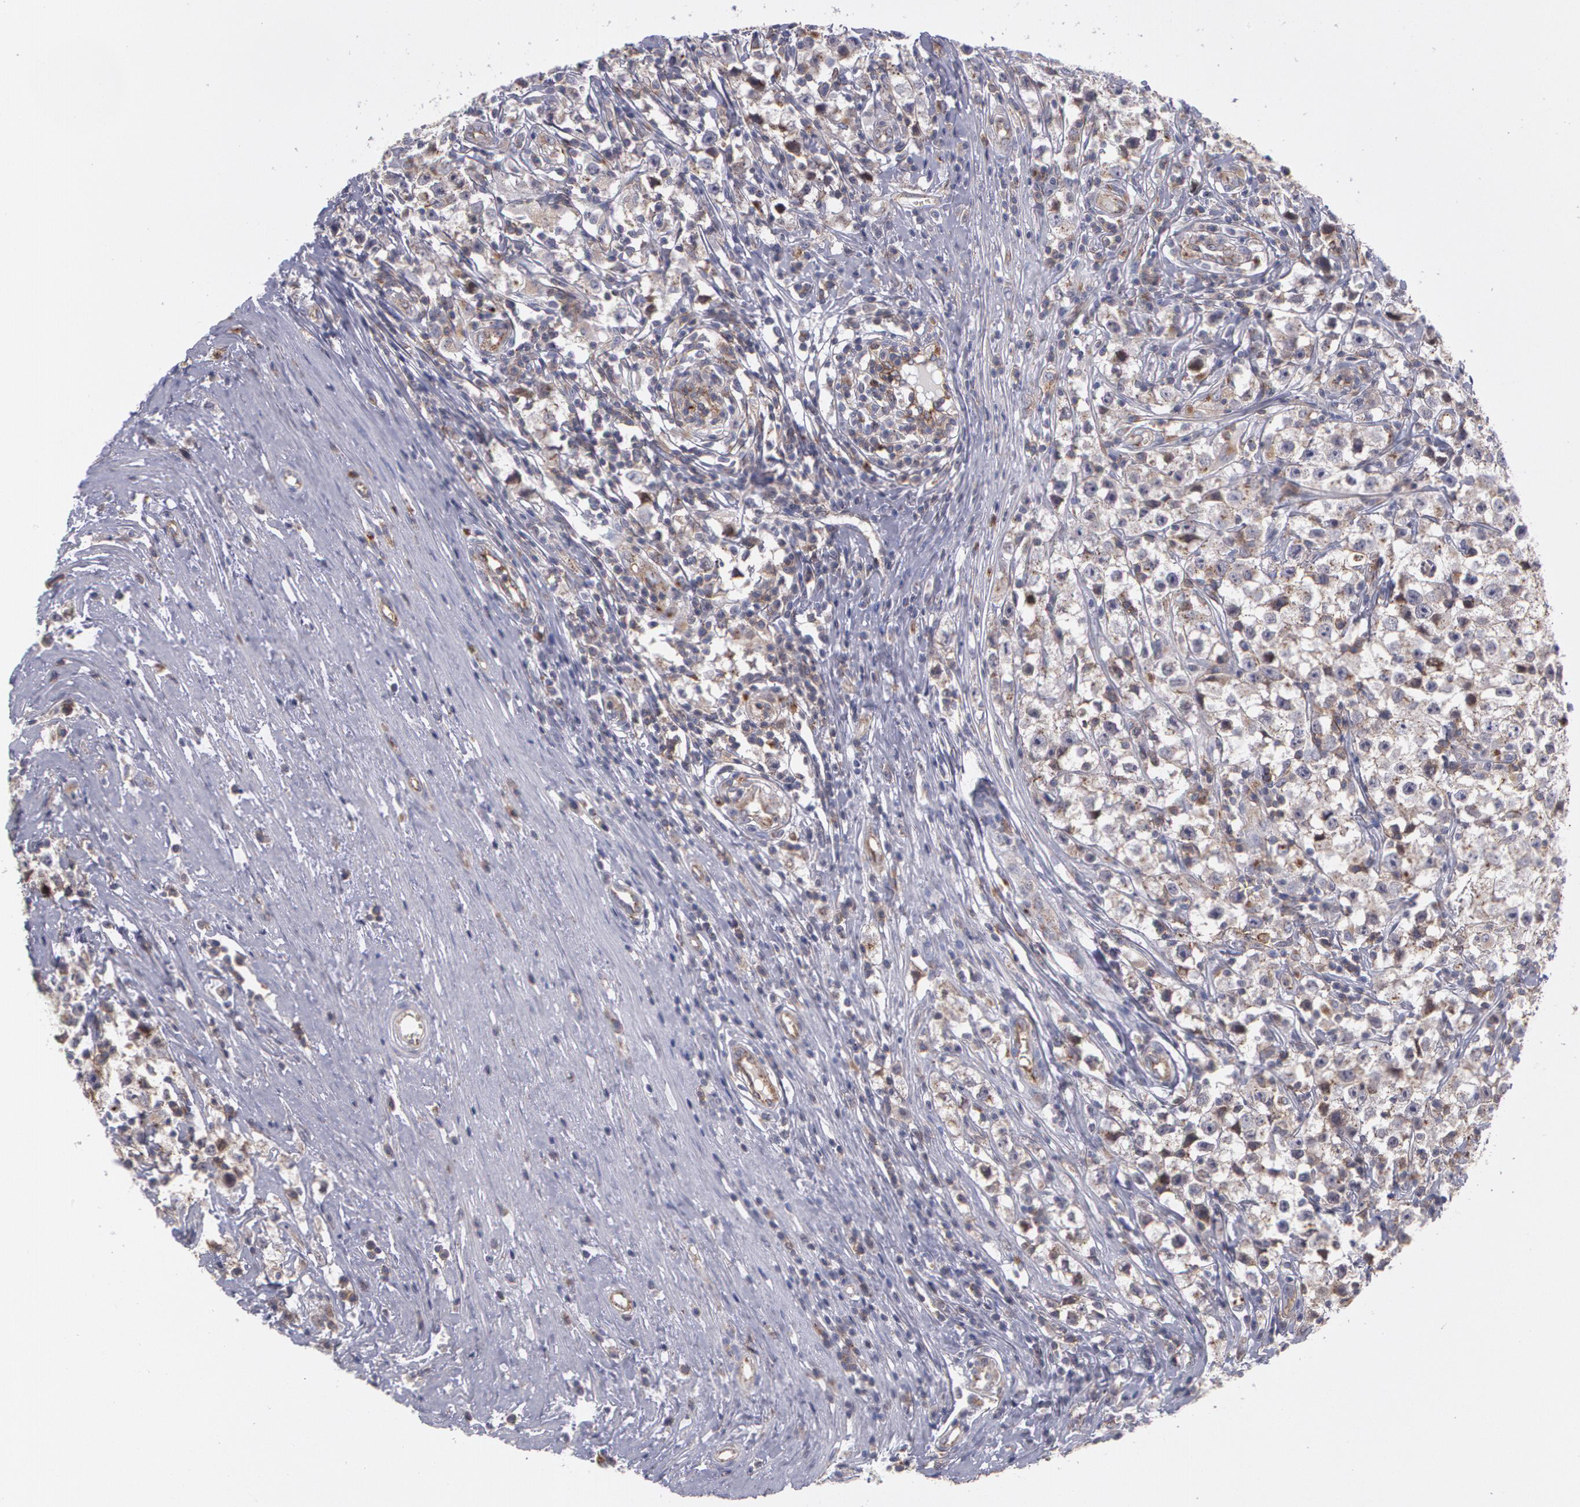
{"staining": {"intensity": "weak", "quantity": "<25%", "location": "cytoplasmic/membranous"}, "tissue": "testis cancer", "cell_type": "Tumor cells", "image_type": "cancer", "snomed": [{"axis": "morphology", "description": "Seminoma, NOS"}, {"axis": "topography", "description": "Testis"}], "caption": "The histopathology image shows no staining of tumor cells in testis seminoma. (Stains: DAB immunohistochemistry with hematoxylin counter stain, Microscopy: brightfield microscopy at high magnification).", "gene": "FLOT2", "patient": {"sex": "male", "age": 35}}